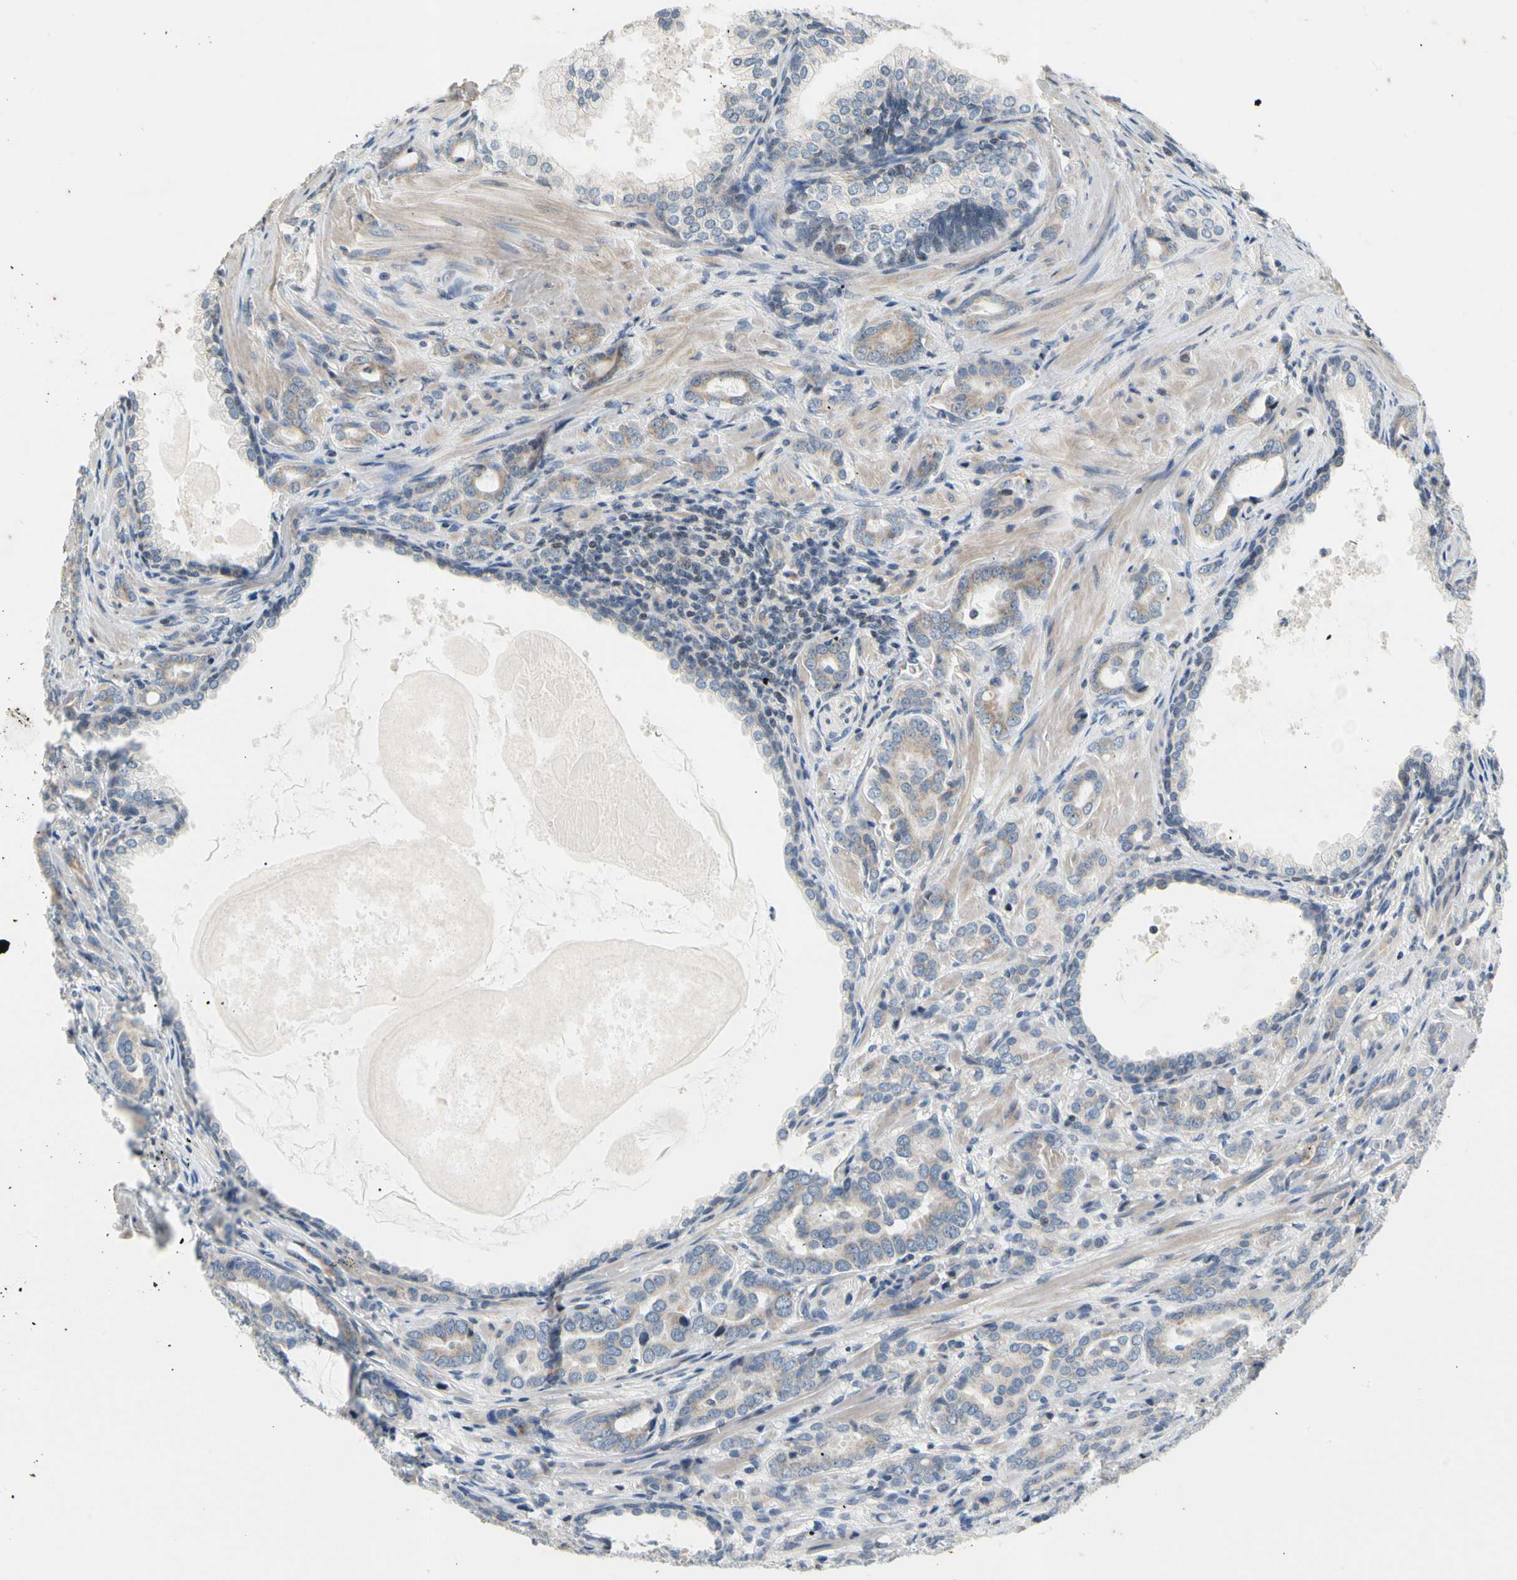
{"staining": {"intensity": "negative", "quantity": "none", "location": "none"}, "tissue": "prostate cancer", "cell_type": "Tumor cells", "image_type": "cancer", "snomed": [{"axis": "morphology", "description": "Adenocarcinoma, High grade"}, {"axis": "topography", "description": "Prostate"}], "caption": "Tumor cells show no significant protein expression in prostate cancer. (DAB (3,3'-diaminobenzidine) immunohistochemistry (IHC), high magnification).", "gene": "SOX30", "patient": {"sex": "male", "age": 64}}